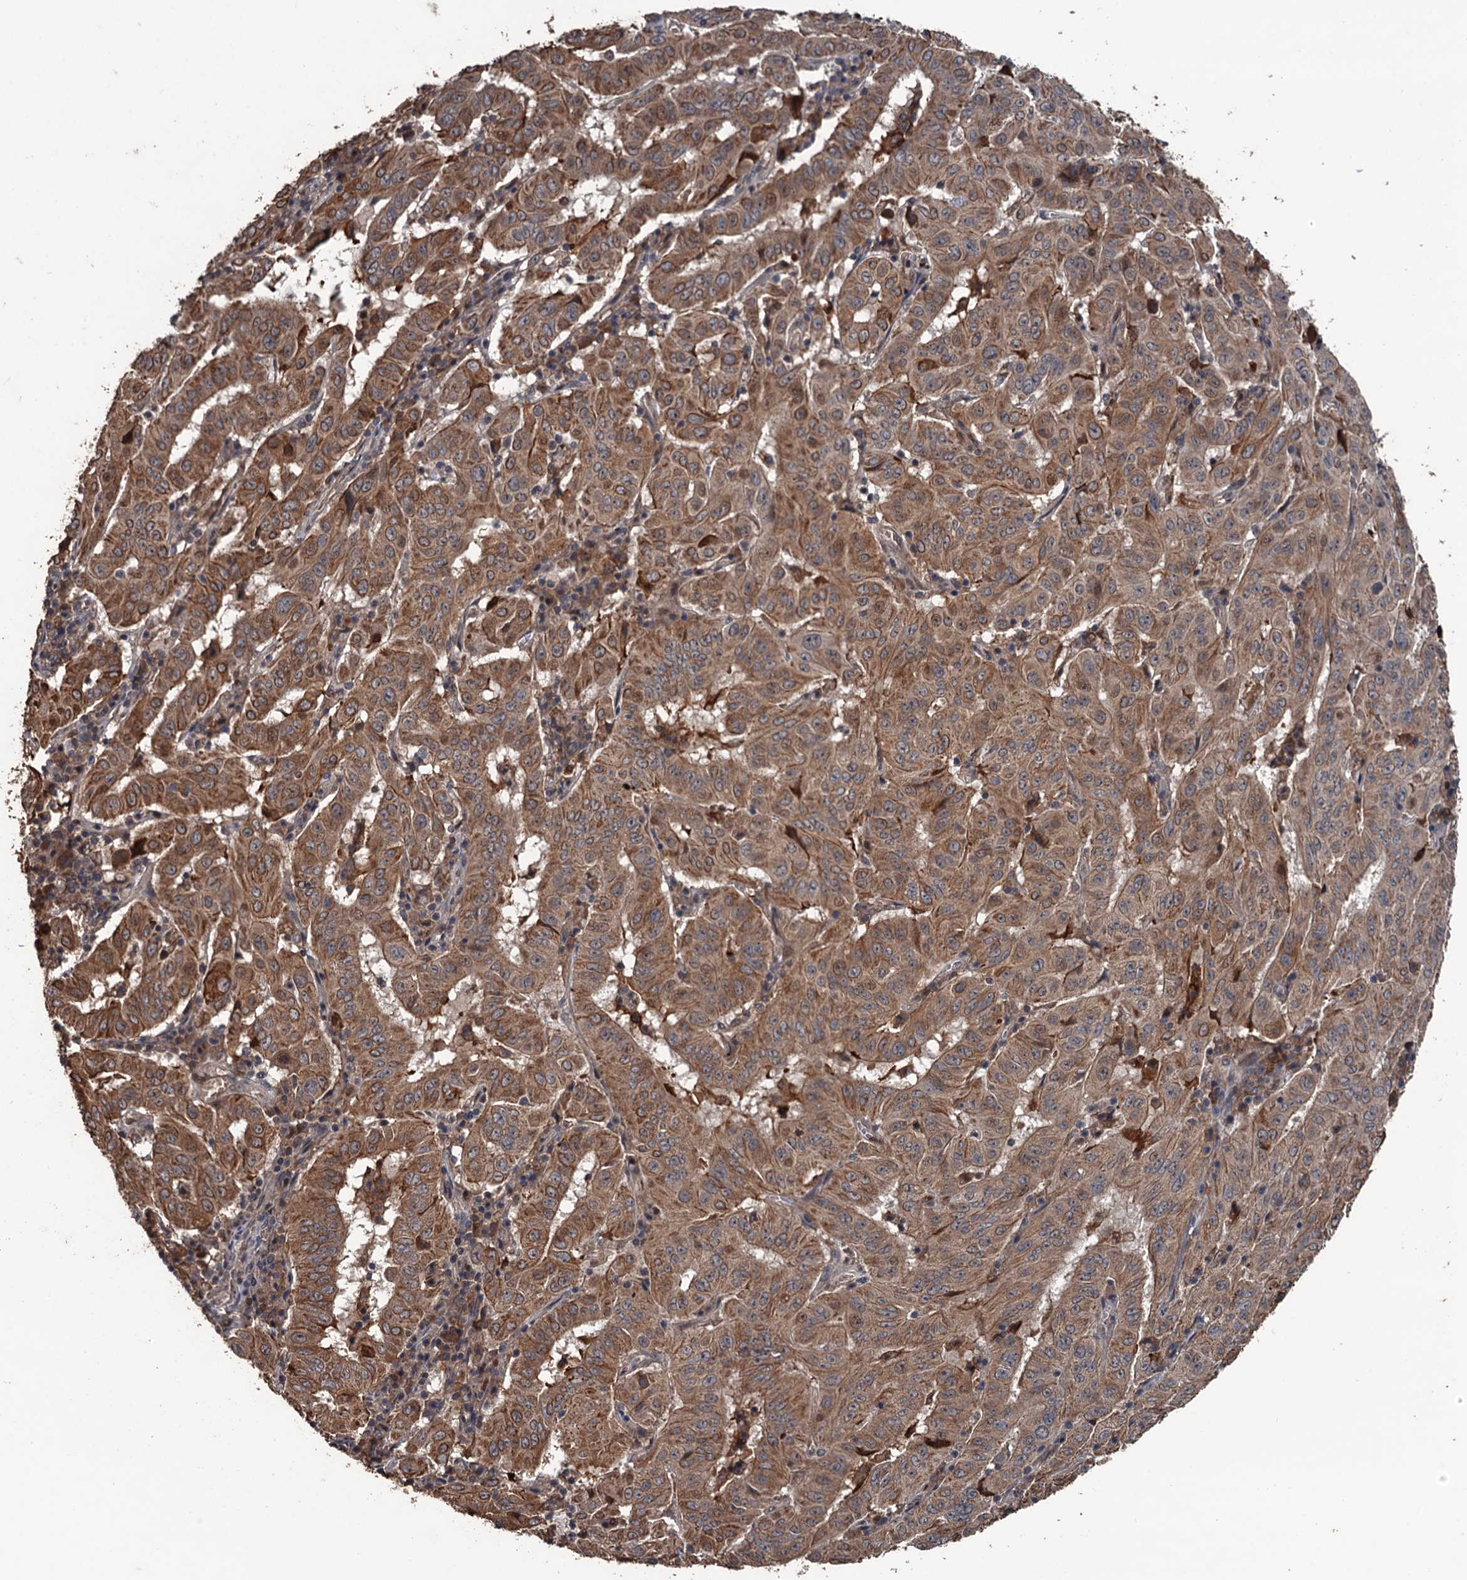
{"staining": {"intensity": "moderate", "quantity": ">75%", "location": "cytoplasmic/membranous,nuclear"}, "tissue": "pancreatic cancer", "cell_type": "Tumor cells", "image_type": "cancer", "snomed": [{"axis": "morphology", "description": "Adenocarcinoma, NOS"}, {"axis": "topography", "description": "Pancreas"}], "caption": "Brown immunohistochemical staining in human pancreatic cancer (adenocarcinoma) displays moderate cytoplasmic/membranous and nuclear staining in about >75% of tumor cells. (DAB = brown stain, brightfield microscopy at high magnification).", "gene": "ZNF438", "patient": {"sex": "male", "age": 63}}